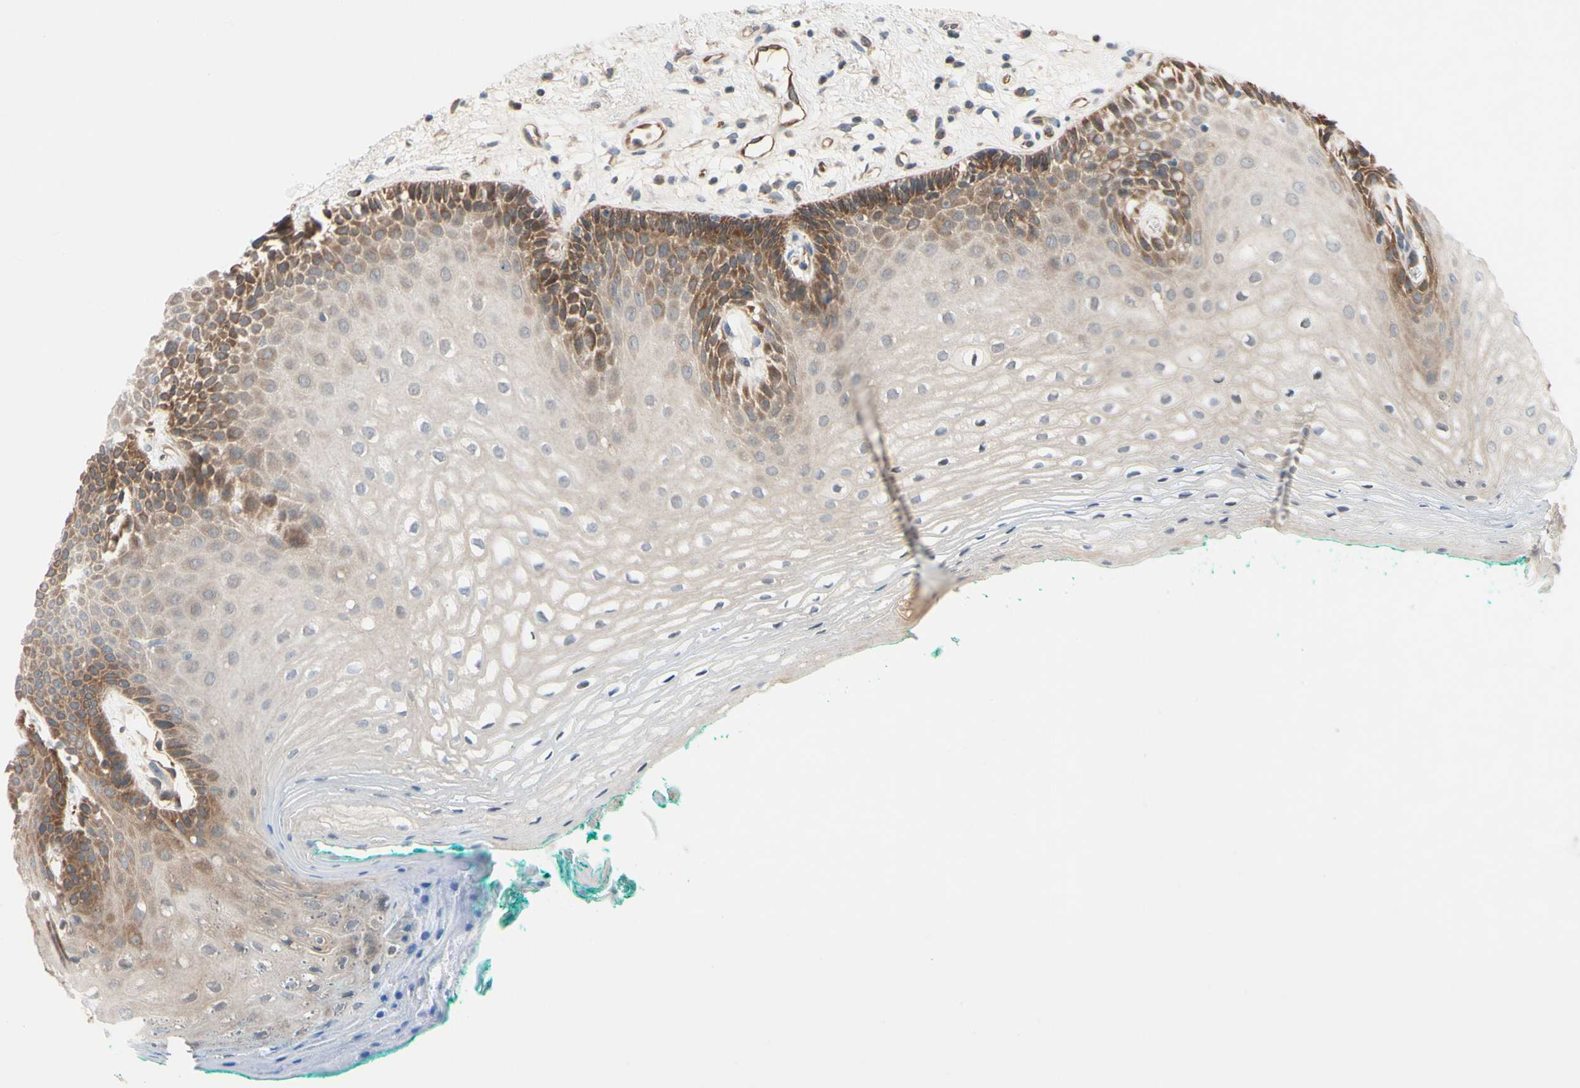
{"staining": {"intensity": "moderate", "quantity": "25%-75%", "location": "cytoplasmic/membranous"}, "tissue": "oral mucosa", "cell_type": "Squamous epithelial cells", "image_type": "normal", "snomed": [{"axis": "morphology", "description": "Normal tissue, NOS"}, {"axis": "topography", "description": "Skeletal muscle"}, {"axis": "topography", "description": "Oral tissue"}, {"axis": "topography", "description": "Peripheral nerve tissue"}], "caption": "Moderate cytoplasmic/membranous protein staining is seen in approximately 25%-75% of squamous epithelial cells in oral mucosa.", "gene": "DYNLRB1", "patient": {"sex": "female", "age": 84}}